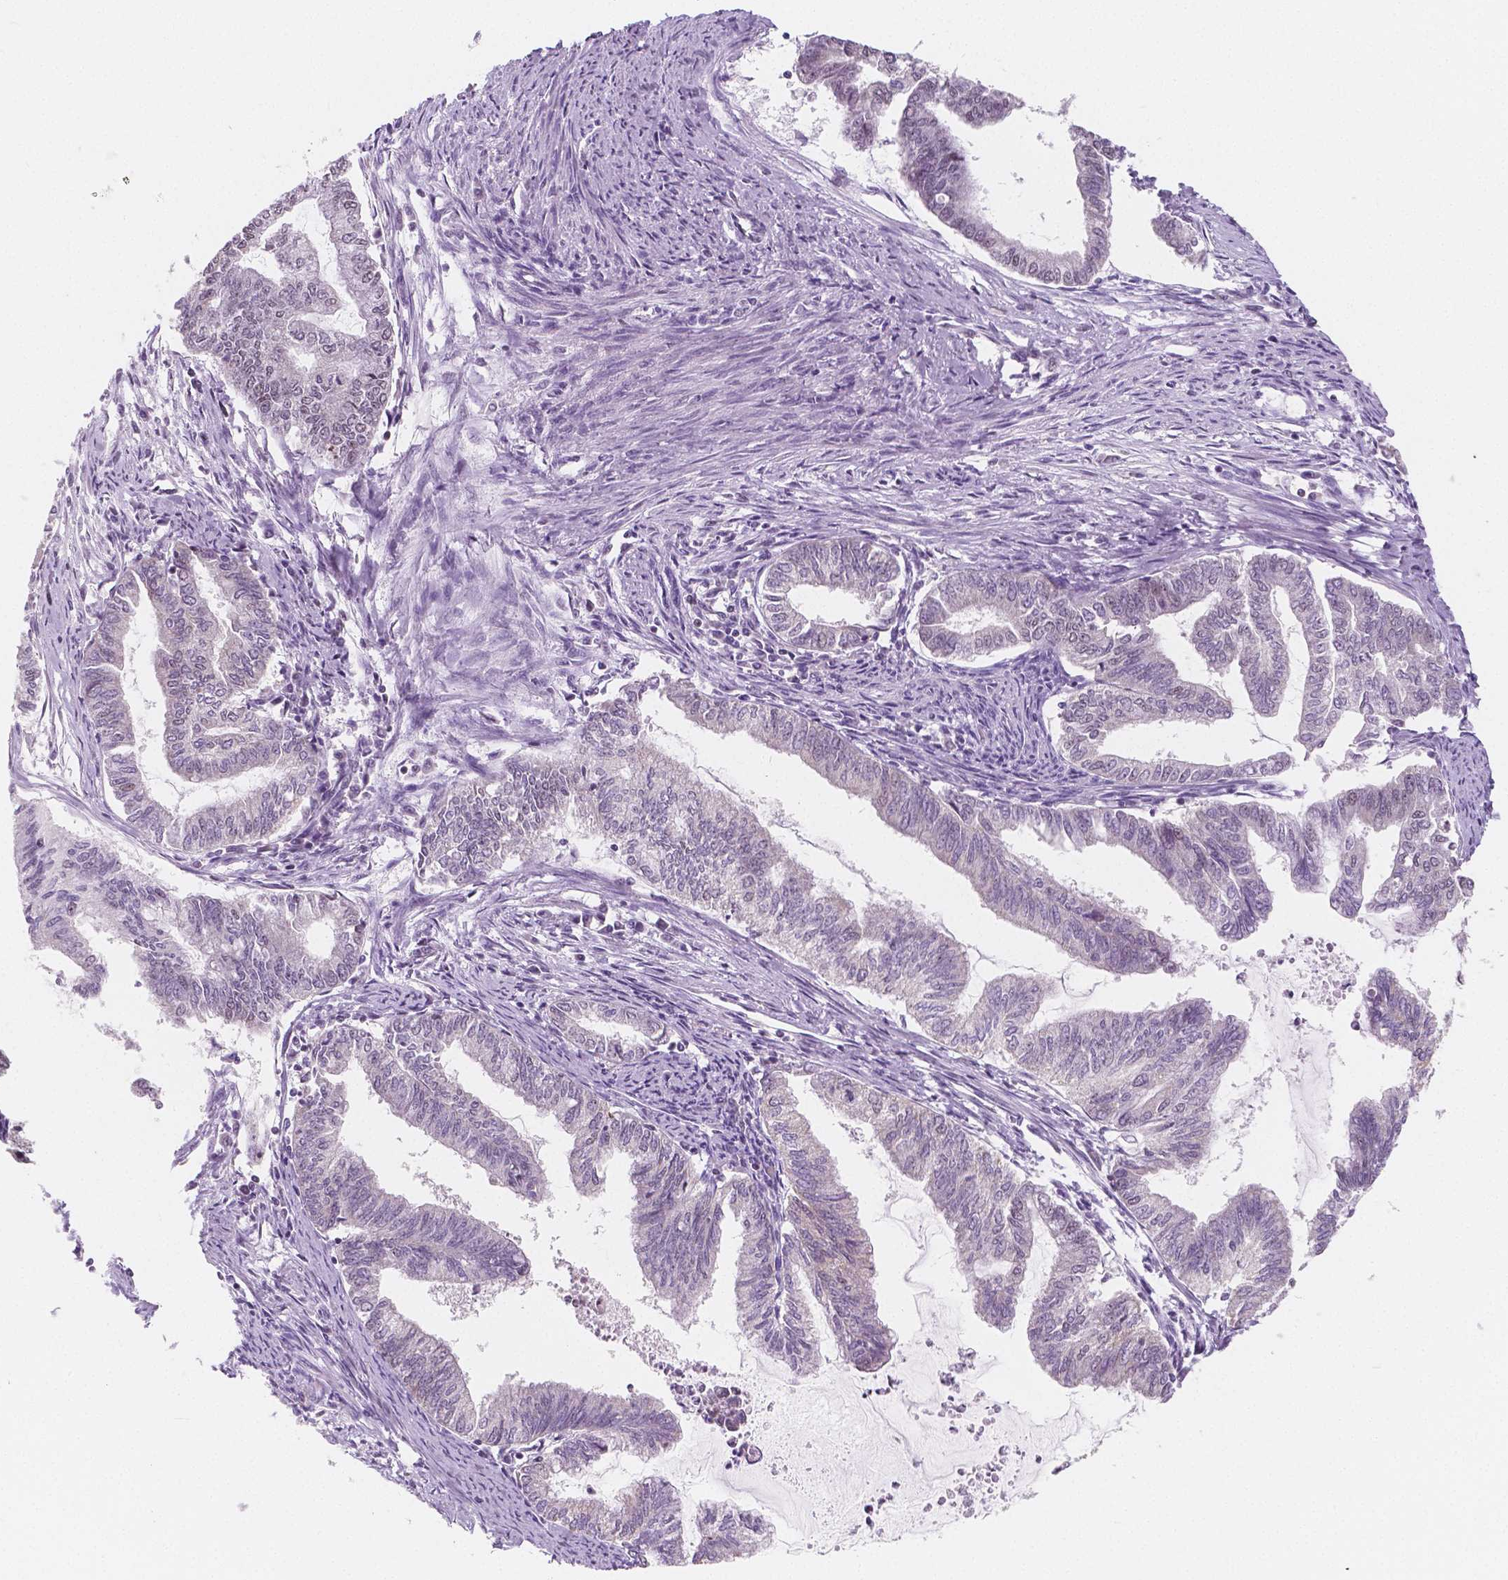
{"staining": {"intensity": "negative", "quantity": "none", "location": "none"}, "tissue": "endometrial cancer", "cell_type": "Tumor cells", "image_type": "cancer", "snomed": [{"axis": "morphology", "description": "Adenocarcinoma, NOS"}, {"axis": "topography", "description": "Endometrium"}], "caption": "Tumor cells are negative for brown protein staining in endometrial adenocarcinoma.", "gene": "NOLC1", "patient": {"sex": "female", "age": 79}}